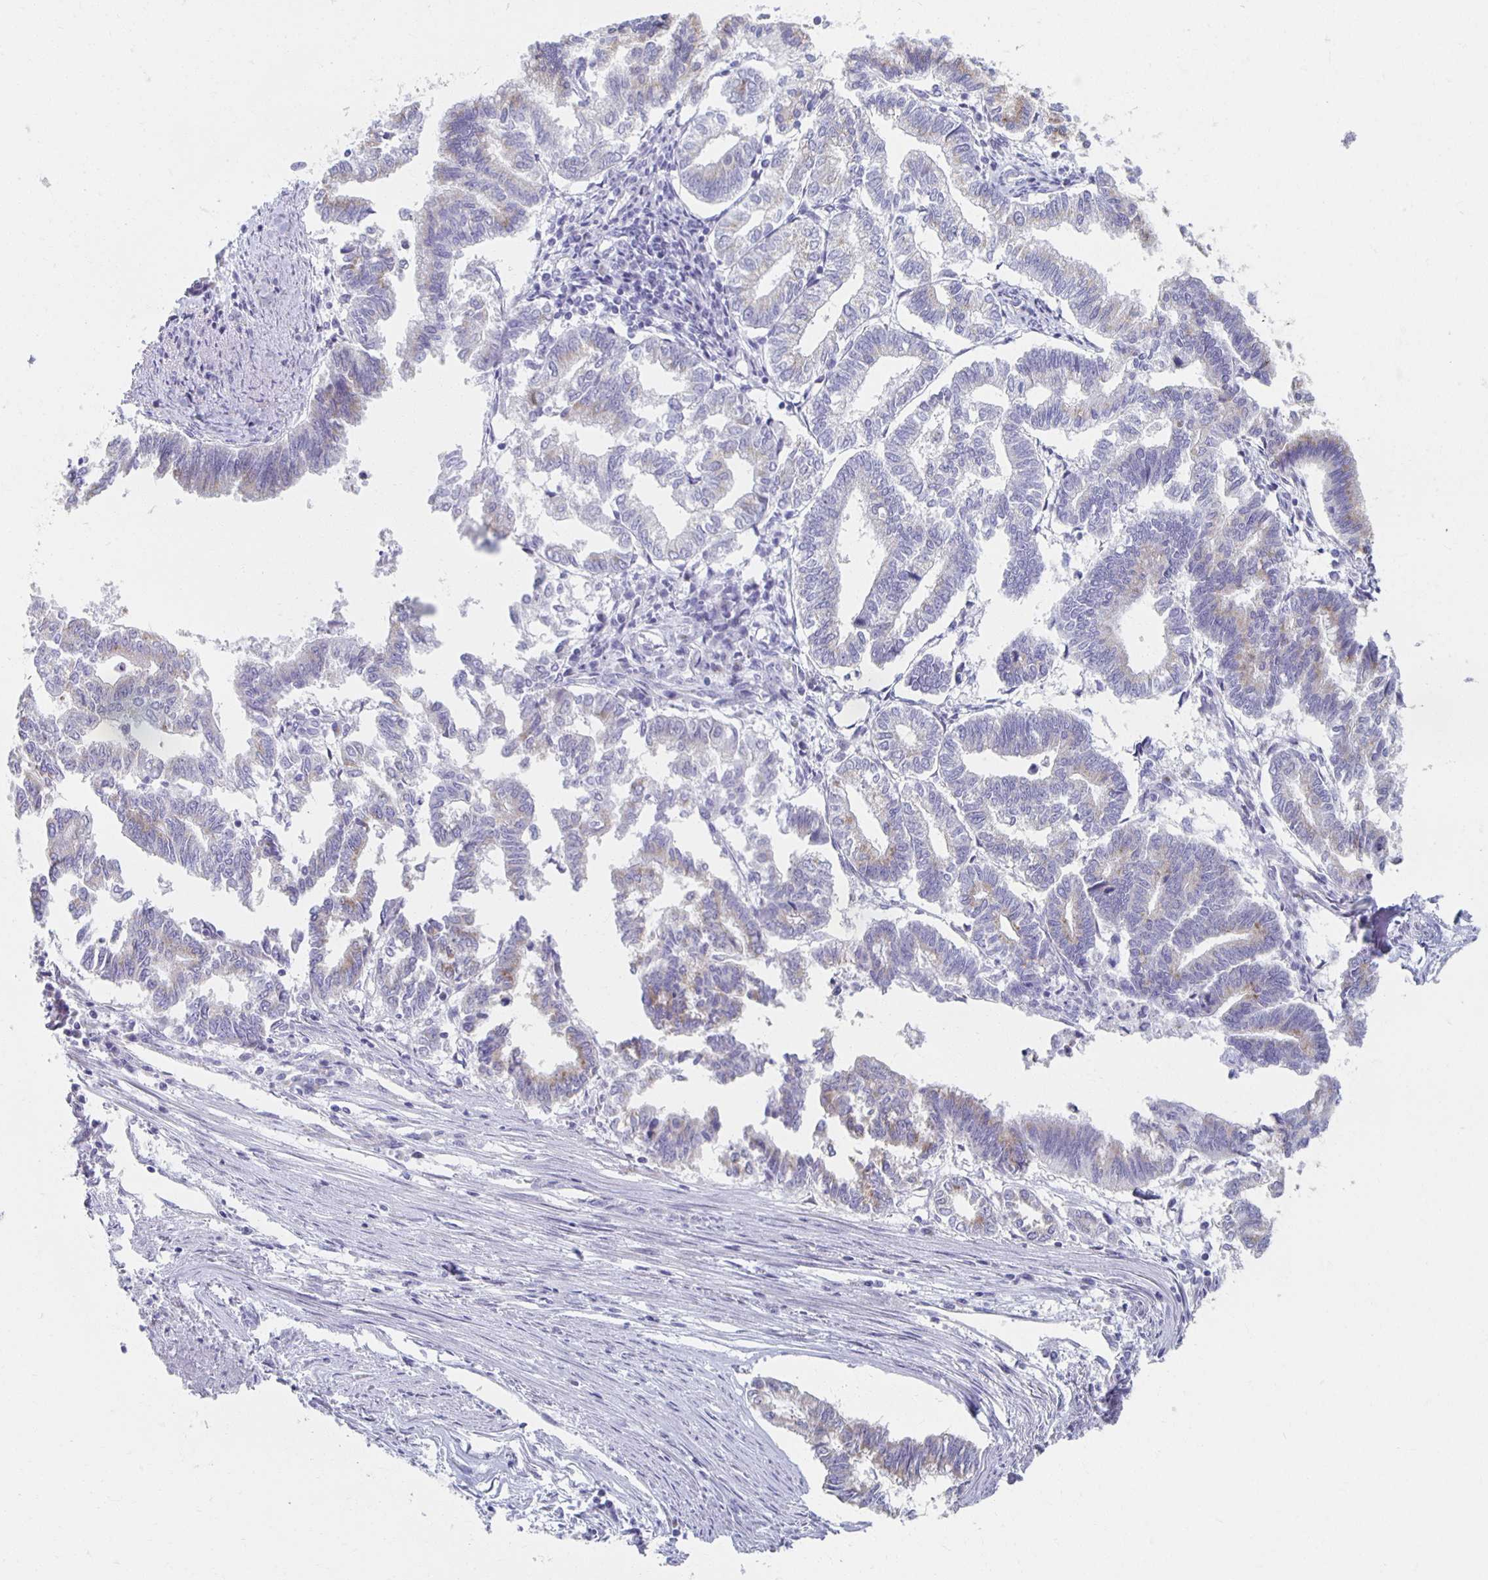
{"staining": {"intensity": "moderate", "quantity": "<25%", "location": "cytoplasmic/membranous"}, "tissue": "endometrial cancer", "cell_type": "Tumor cells", "image_type": "cancer", "snomed": [{"axis": "morphology", "description": "Adenocarcinoma, NOS"}, {"axis": "topography", "description": "Endometrium"}], "caption": "Adenocarcinoma (endometrial) stained for a protein exhibits moderate cytoplasmic/membranous positivity in tumor cells. Nuclei are stained in blue.", "gene": "TEX44", "patient": {"sex": "female", "age": 79}}